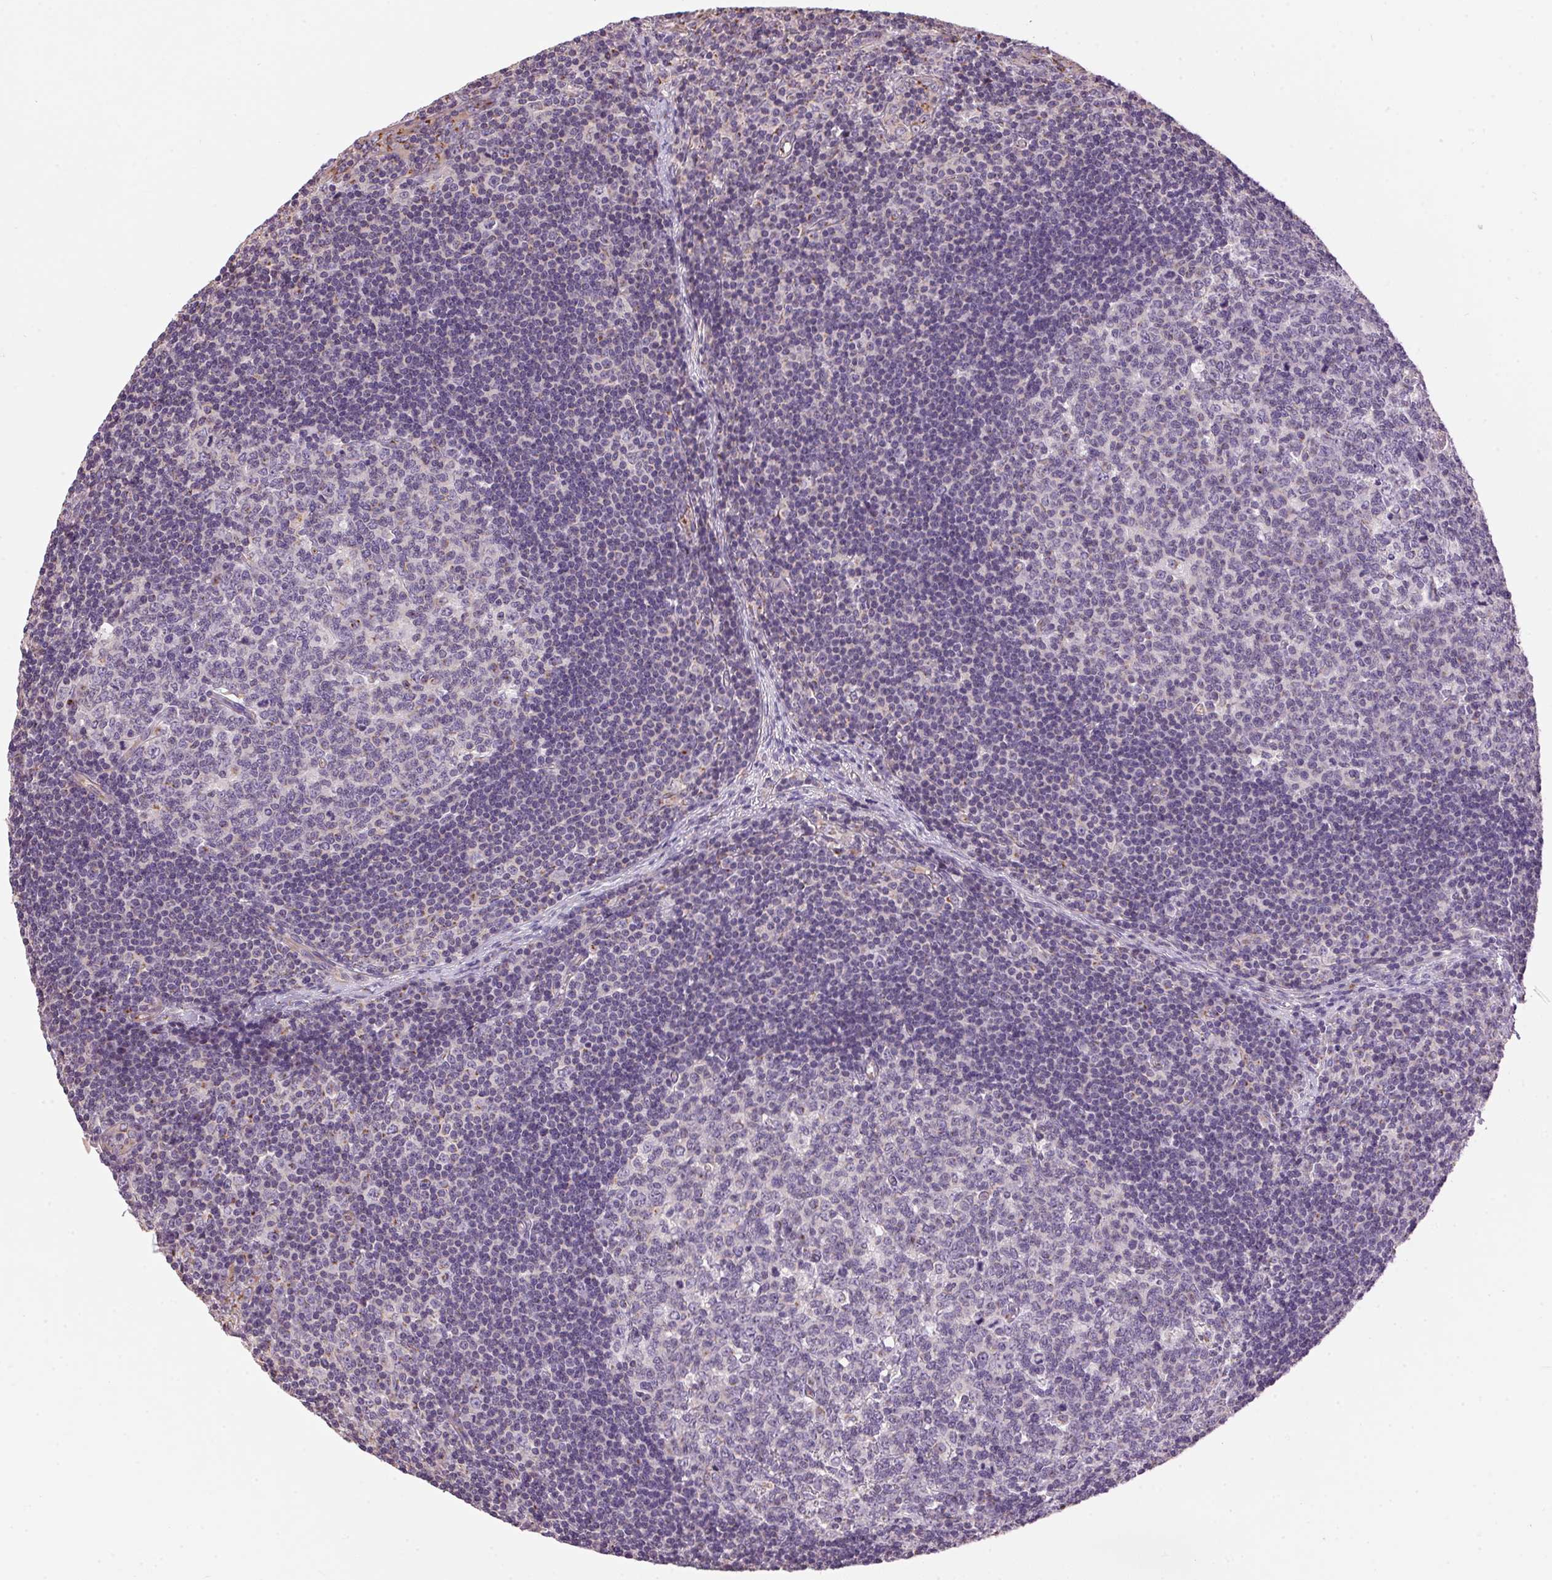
{"staining": {"intensity": "negative", "quantity": "none", "location": "none"}, "tissue": "lymph node", "cell_type": "Germinal center cells", "image_type": "normal", "snomed": [{"axis": "morphology", "description": "Normal tissue, NOS"}, {"axis": "topography", "description": "Lymph node"}], "caption": "The immunohistochemistry micrograph has no significant expression in germinal center cells of lymph node.", "gene": "GOLPH3", "patient": {"sex": "female", "age": 41}}